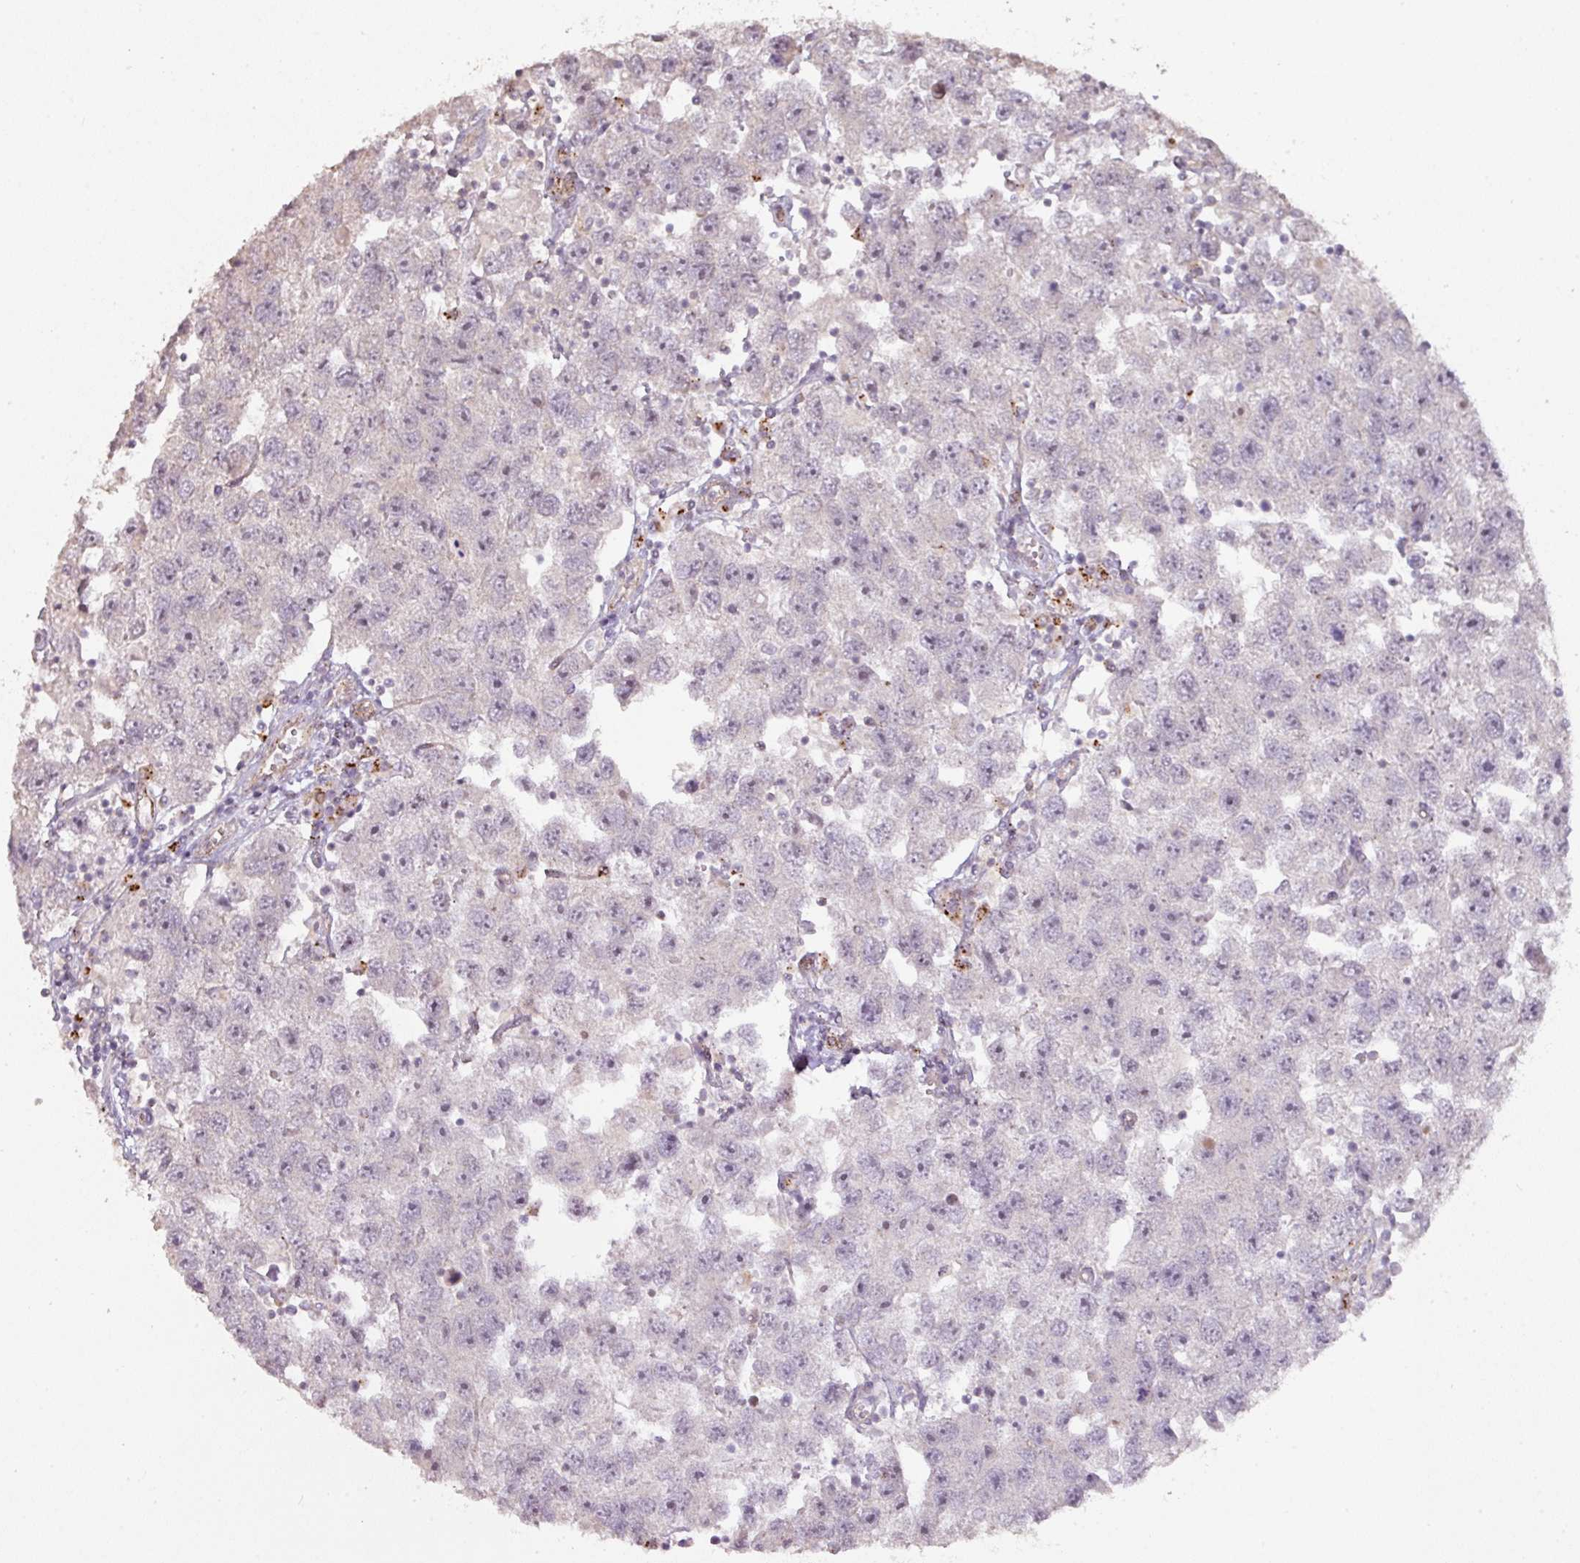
{"staining": {"intensity": "negative", "quantity": "none", "location": "none"}, "tissue": "testis cancer", "cell_type": "Tumor cells", "image_type": "cancer", "snomed": [{"axis": "morphology", "description": "Seminoma, NOS"}, {"axis": "topography", "description": "Testis"}], "caption": "High magnification brightfield microscopy of testis cancer stained with DAB (3,3'-diaminobenzidine) (brown) and counterstained with hematoxylin (blue): tumor cells show no significant staining.", "gene": "CXCR5", "patient": {"sex": "male", "age": 26}}